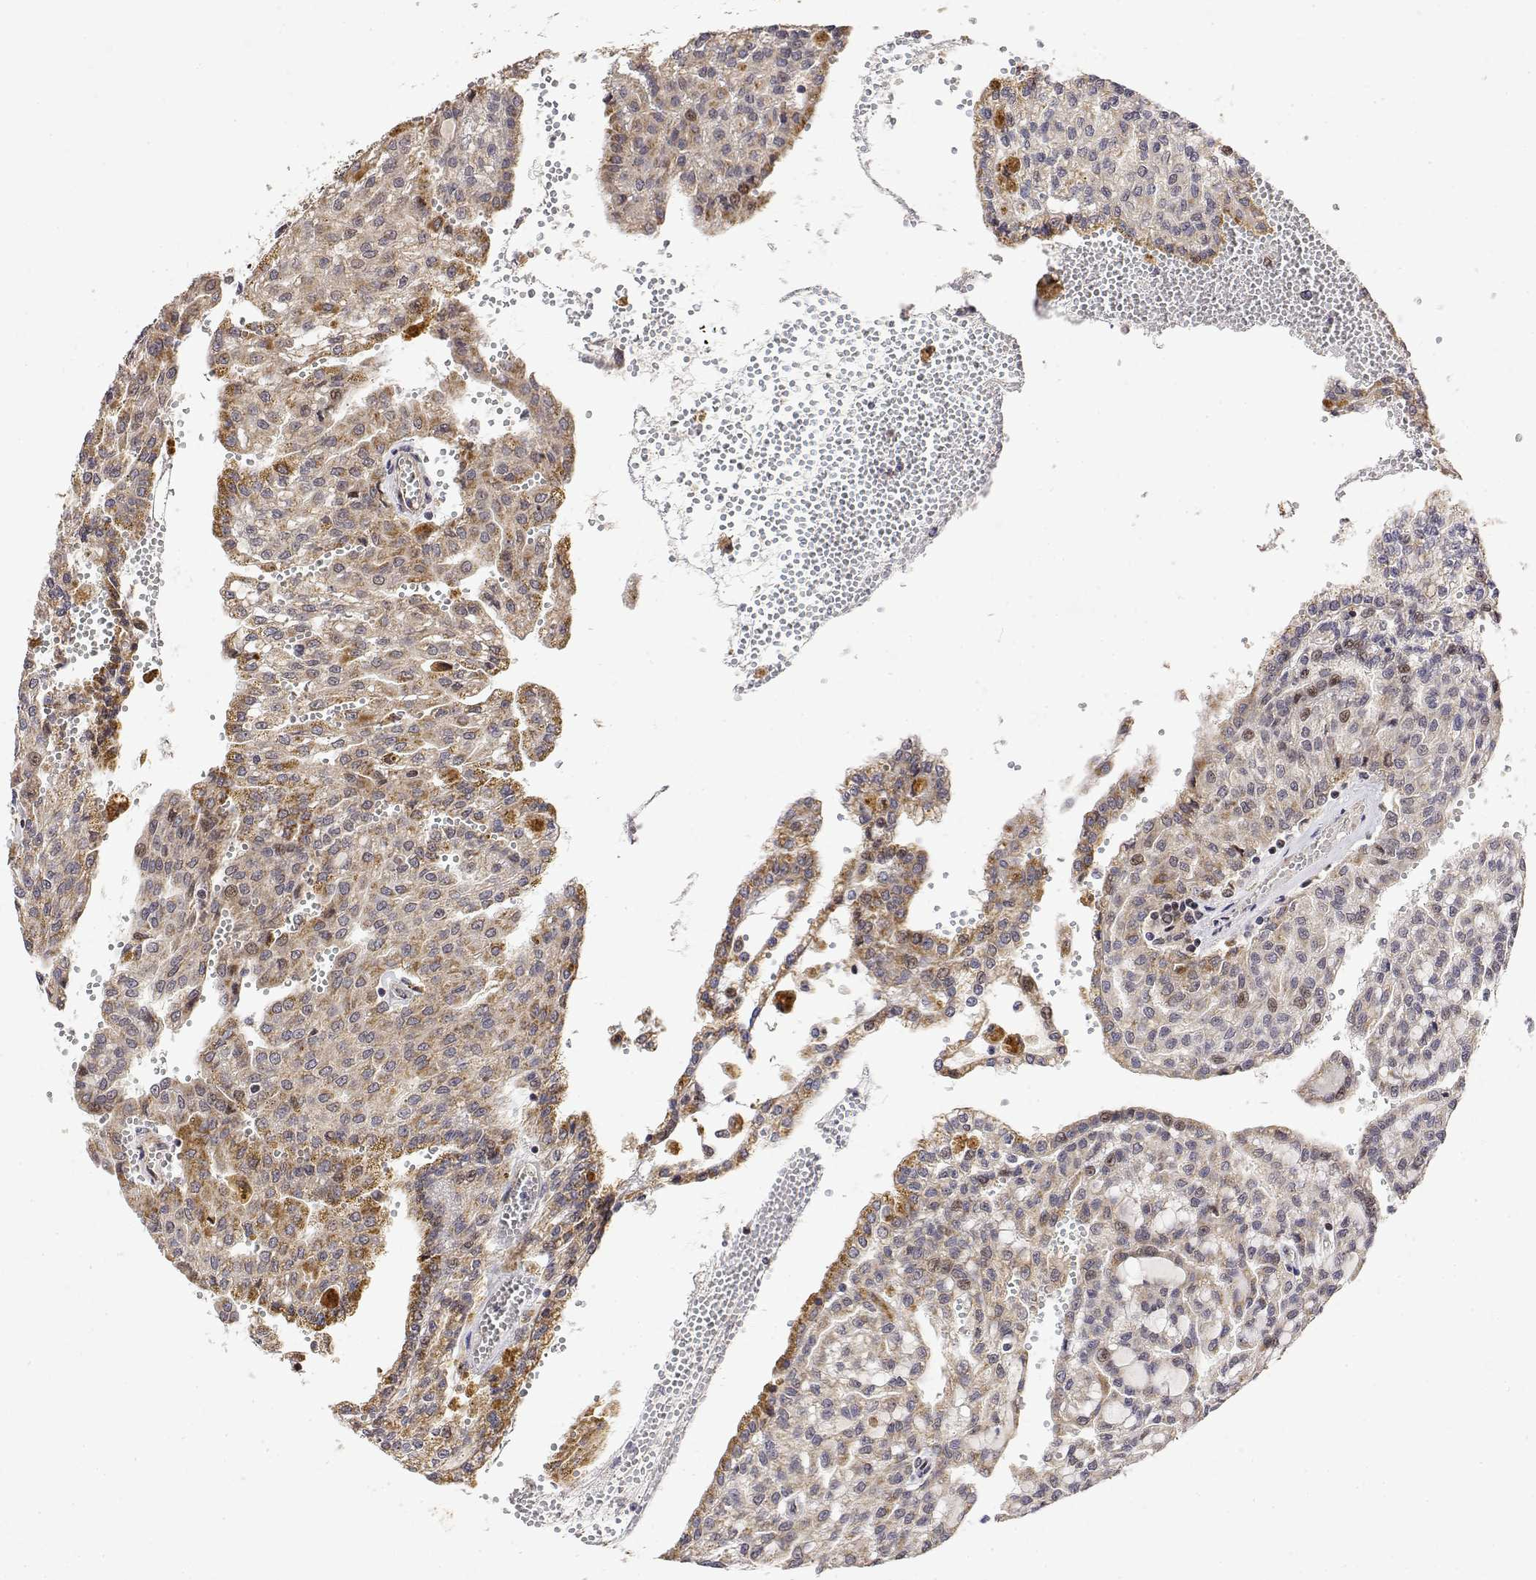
{"staining": {"intensity": "weak", "quantity": ">75%", "location": "cytoplasmic/membranous"}, "tissue": "renal cancer", "cell_type": "Tumor cells", "image_type": "cancer", "snomed": [{"axis": "morphology", "description": "Adenocarcinoma, NOS"}, {"axis": "topography", "description": "Kidney"}], "caption": "Protein expression by IHC shows weak cytoplasmic/membranous expression in approximately >75% of tumor cells in adenocarcinoma (renal).", "gene": "GADD45GIP1", "patient": {"sex": "male", "age": 63}}